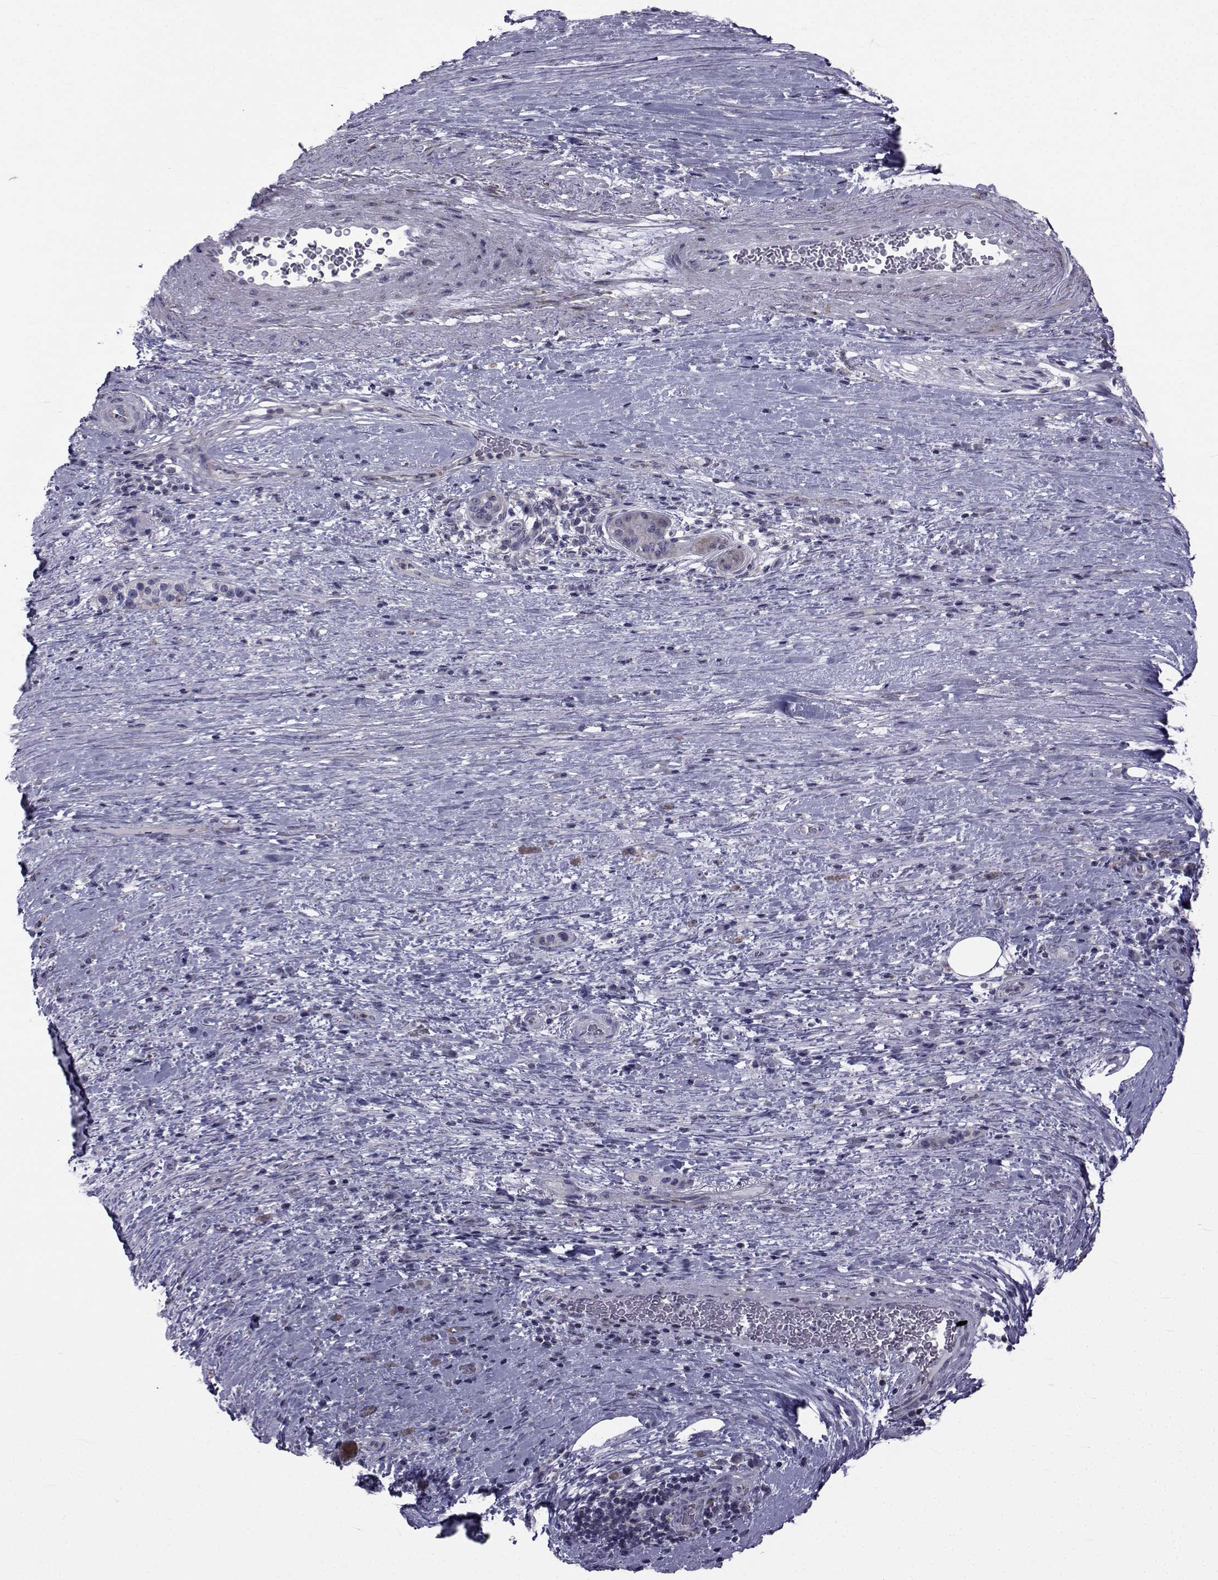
{"staining": {"intensity": "negative", "quantity": "none", "location": "none"}, "tissue": "pancreatic cancer", "cell_type": "Tumor cells", "image_type": "cancer", "snomed": [{"axis": "morphology", "description": "Adenocarcinoma, NOS"}, {"axis": "topography", "description": "Pancreas"}], "caption": "This is a histopathology image of IHC staining of pancreatic cancer, which shows no expression in tumor cells.", "gene": "SLC30A10", "patient": {"sex": "male", "age": 63}}